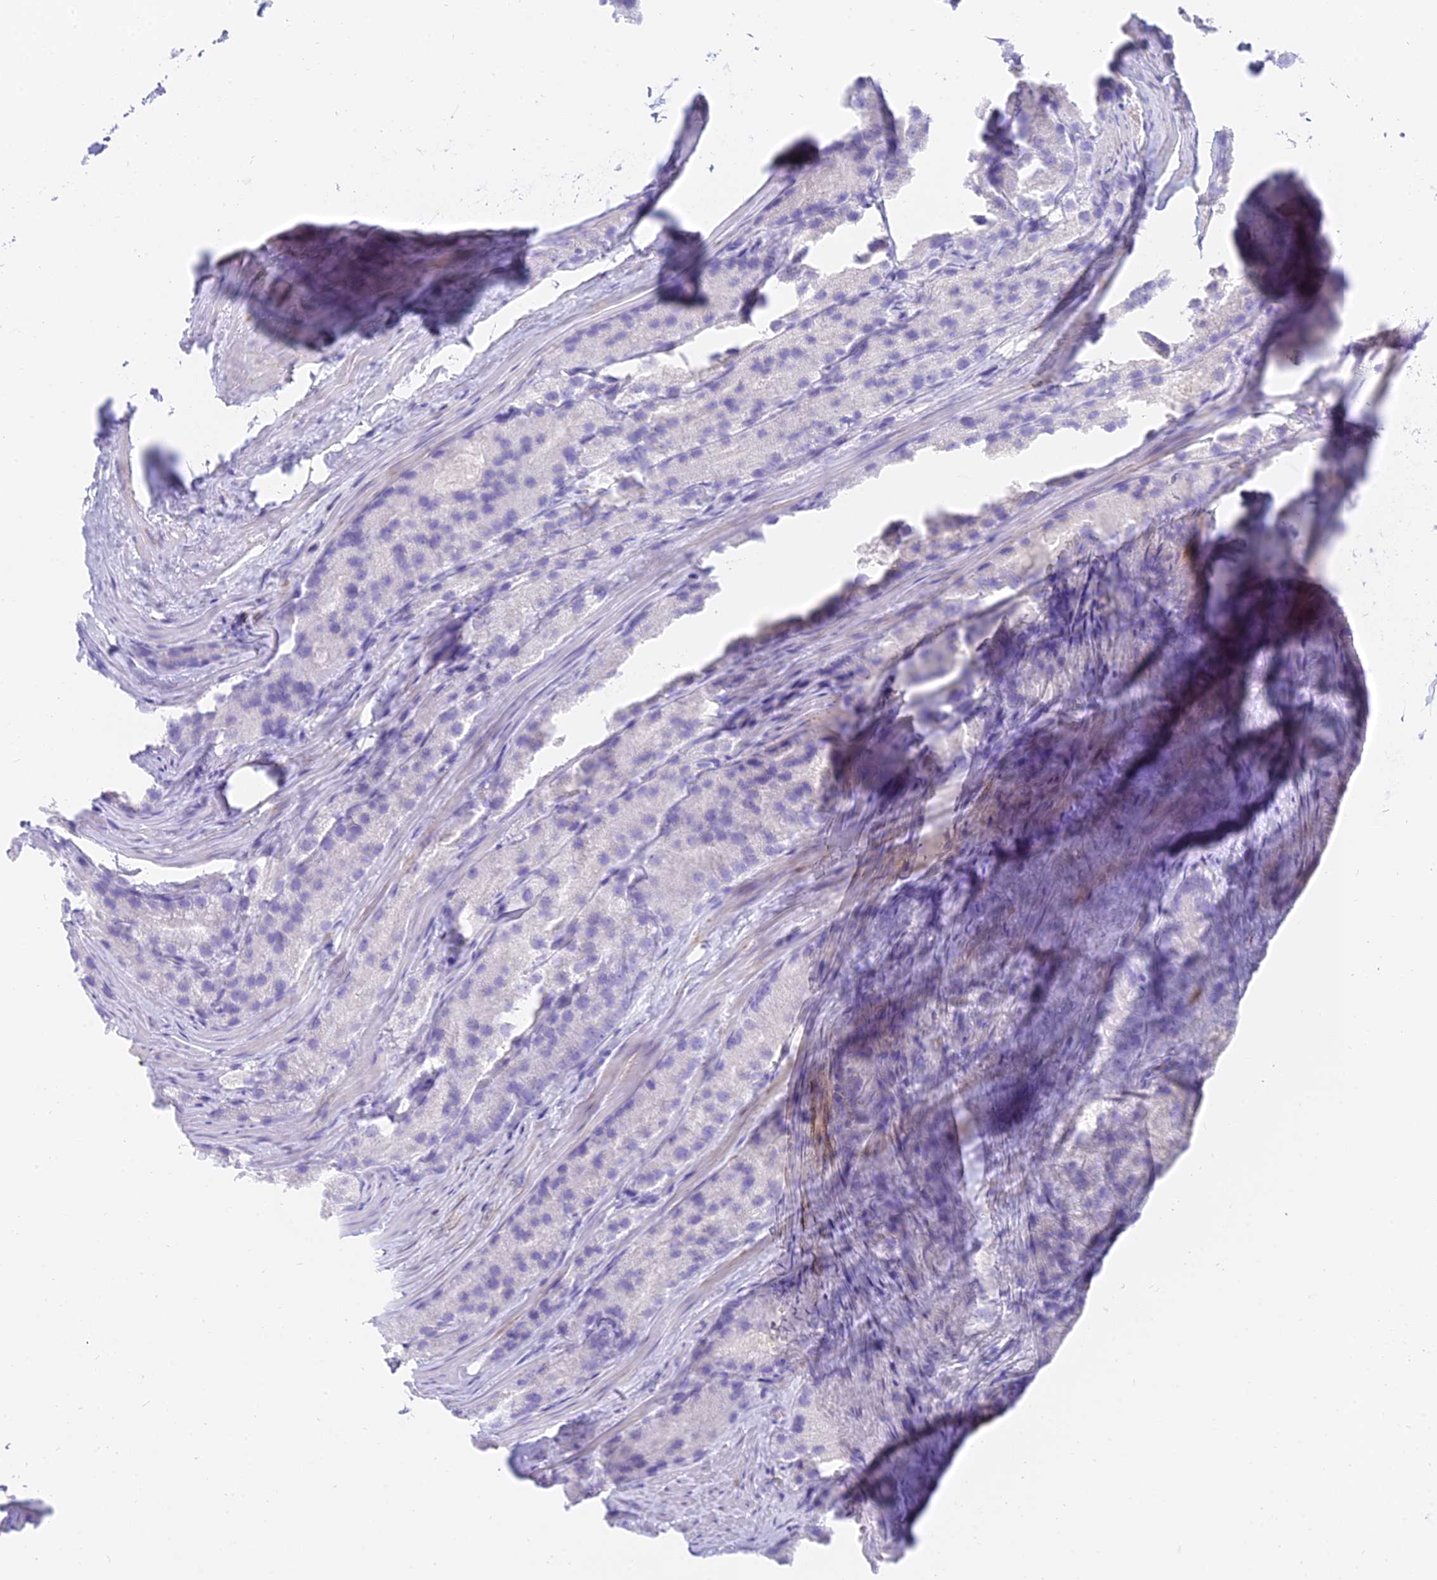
{"staining": {"intensity": "negative", "quantity": "none", "location": "none"}, "tissue": "prostate cancer", "cell_type": "Tumor cells", "image_type": "cancer", "snomed": [{"axis": "morphology", "description": "Adenocarcinoma, Low grade"}, {"axis": "topography", "description": "Prostate"}], "caption": "High magnification brightfield microscopy of prostate adenocarcinoma (low-grade) stained with DAB (brown) and counterstained with hematoxylin (blue): tumor cells show no significant expression.", "gene": "SLC36A2", "patient": {"sex": "male", "age": 69}}